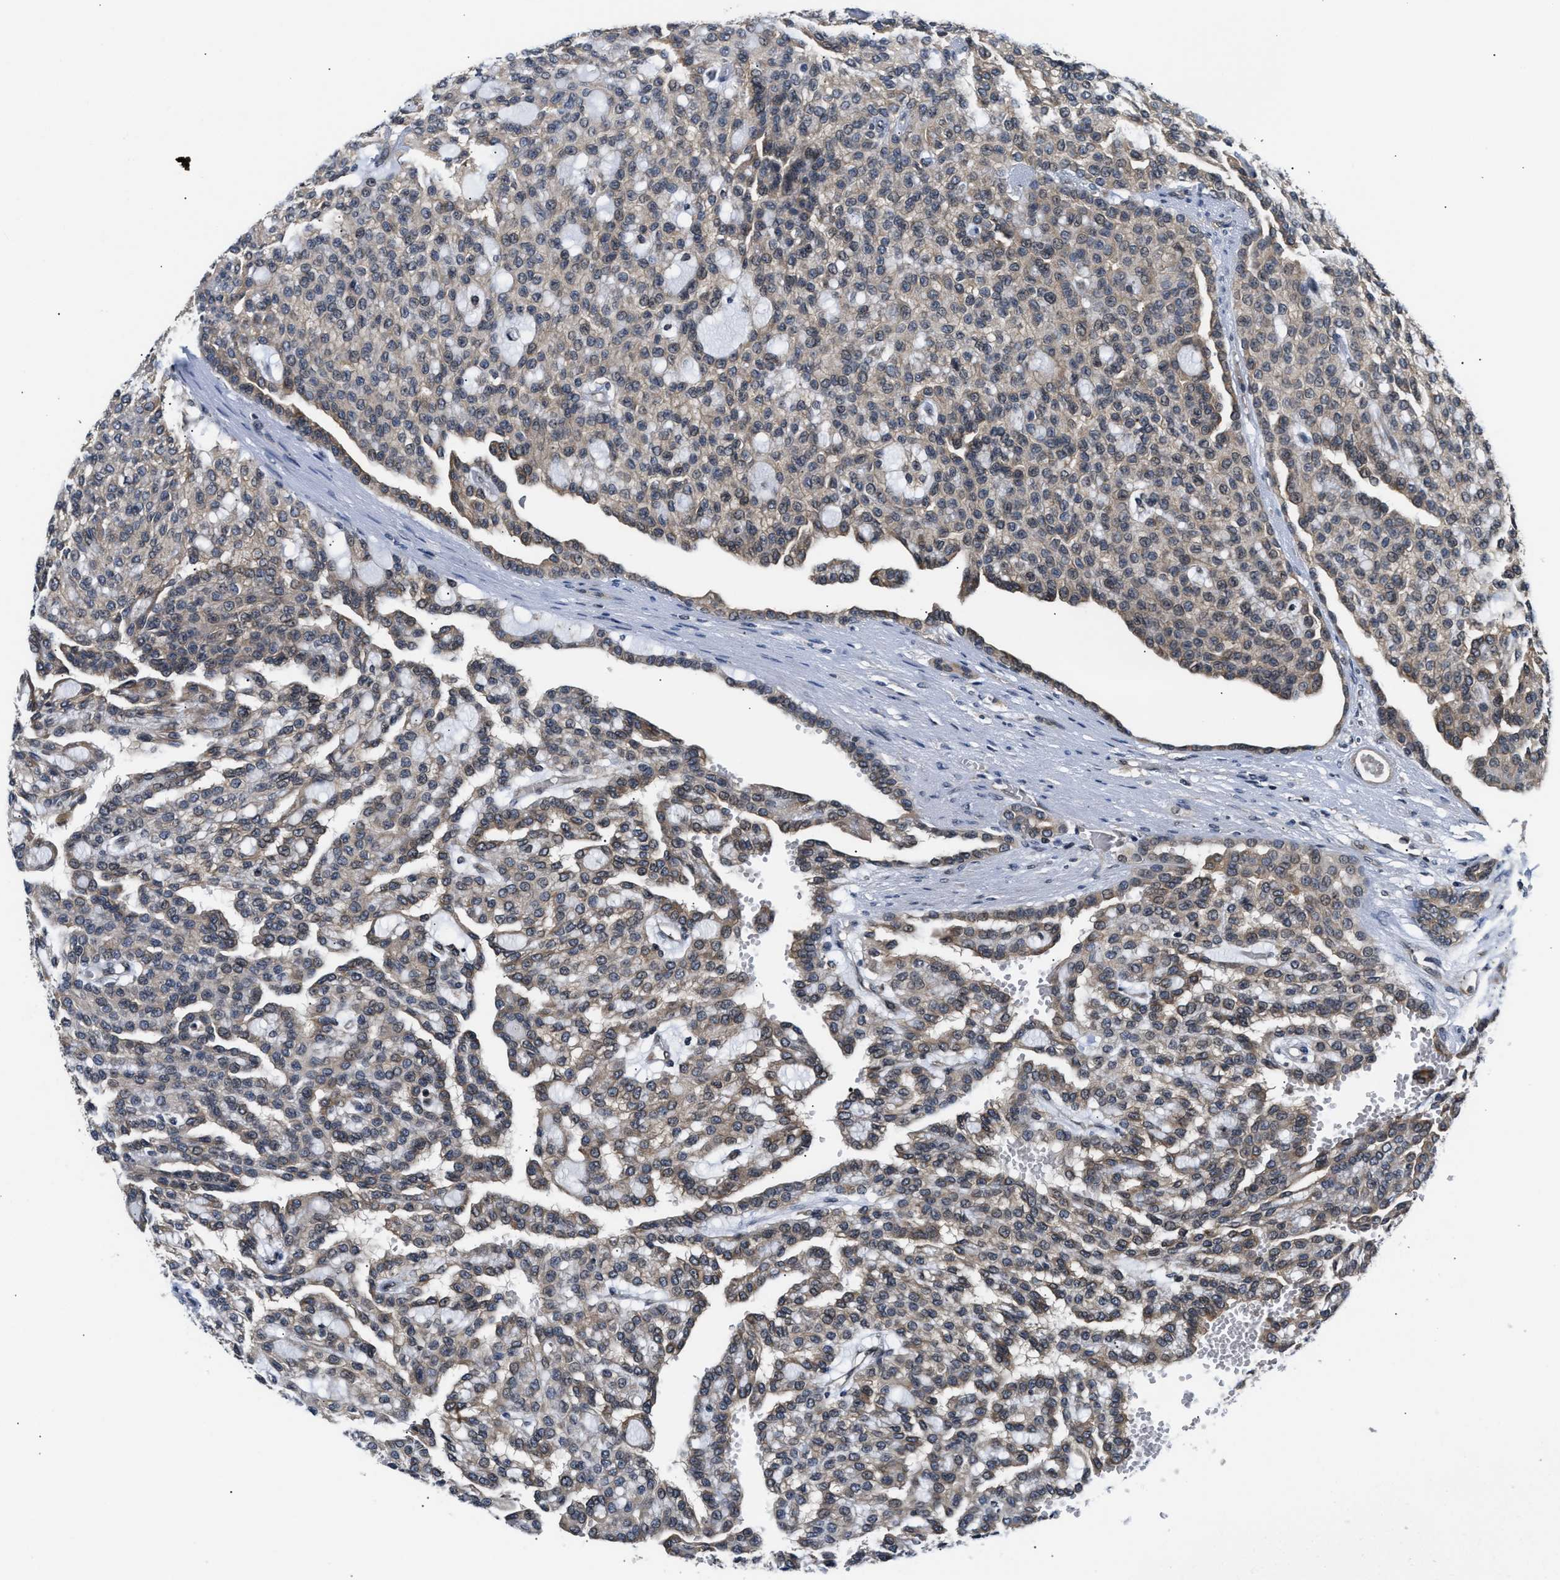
{"staining": {"intensity": "weak", "quantity": ">75%", "location": "cytoplasmic/membranous"}, "tissue": "renal cancer", "cell_type": "Tumor cells", "image_type": "cancer", "snomed": [{"axis": "morphology", "description": "Adenocarcinoma, NOS"}, {"axis": "topography", "description": "Kidney"}], "caption": "The micrograph shows a brown stain indicating the presence of a protein in the cytoplasmic/membranous of tumor cells in renal cancer.", "gene": "RAB29", "patient": {"sex": "male", "age": 63}}